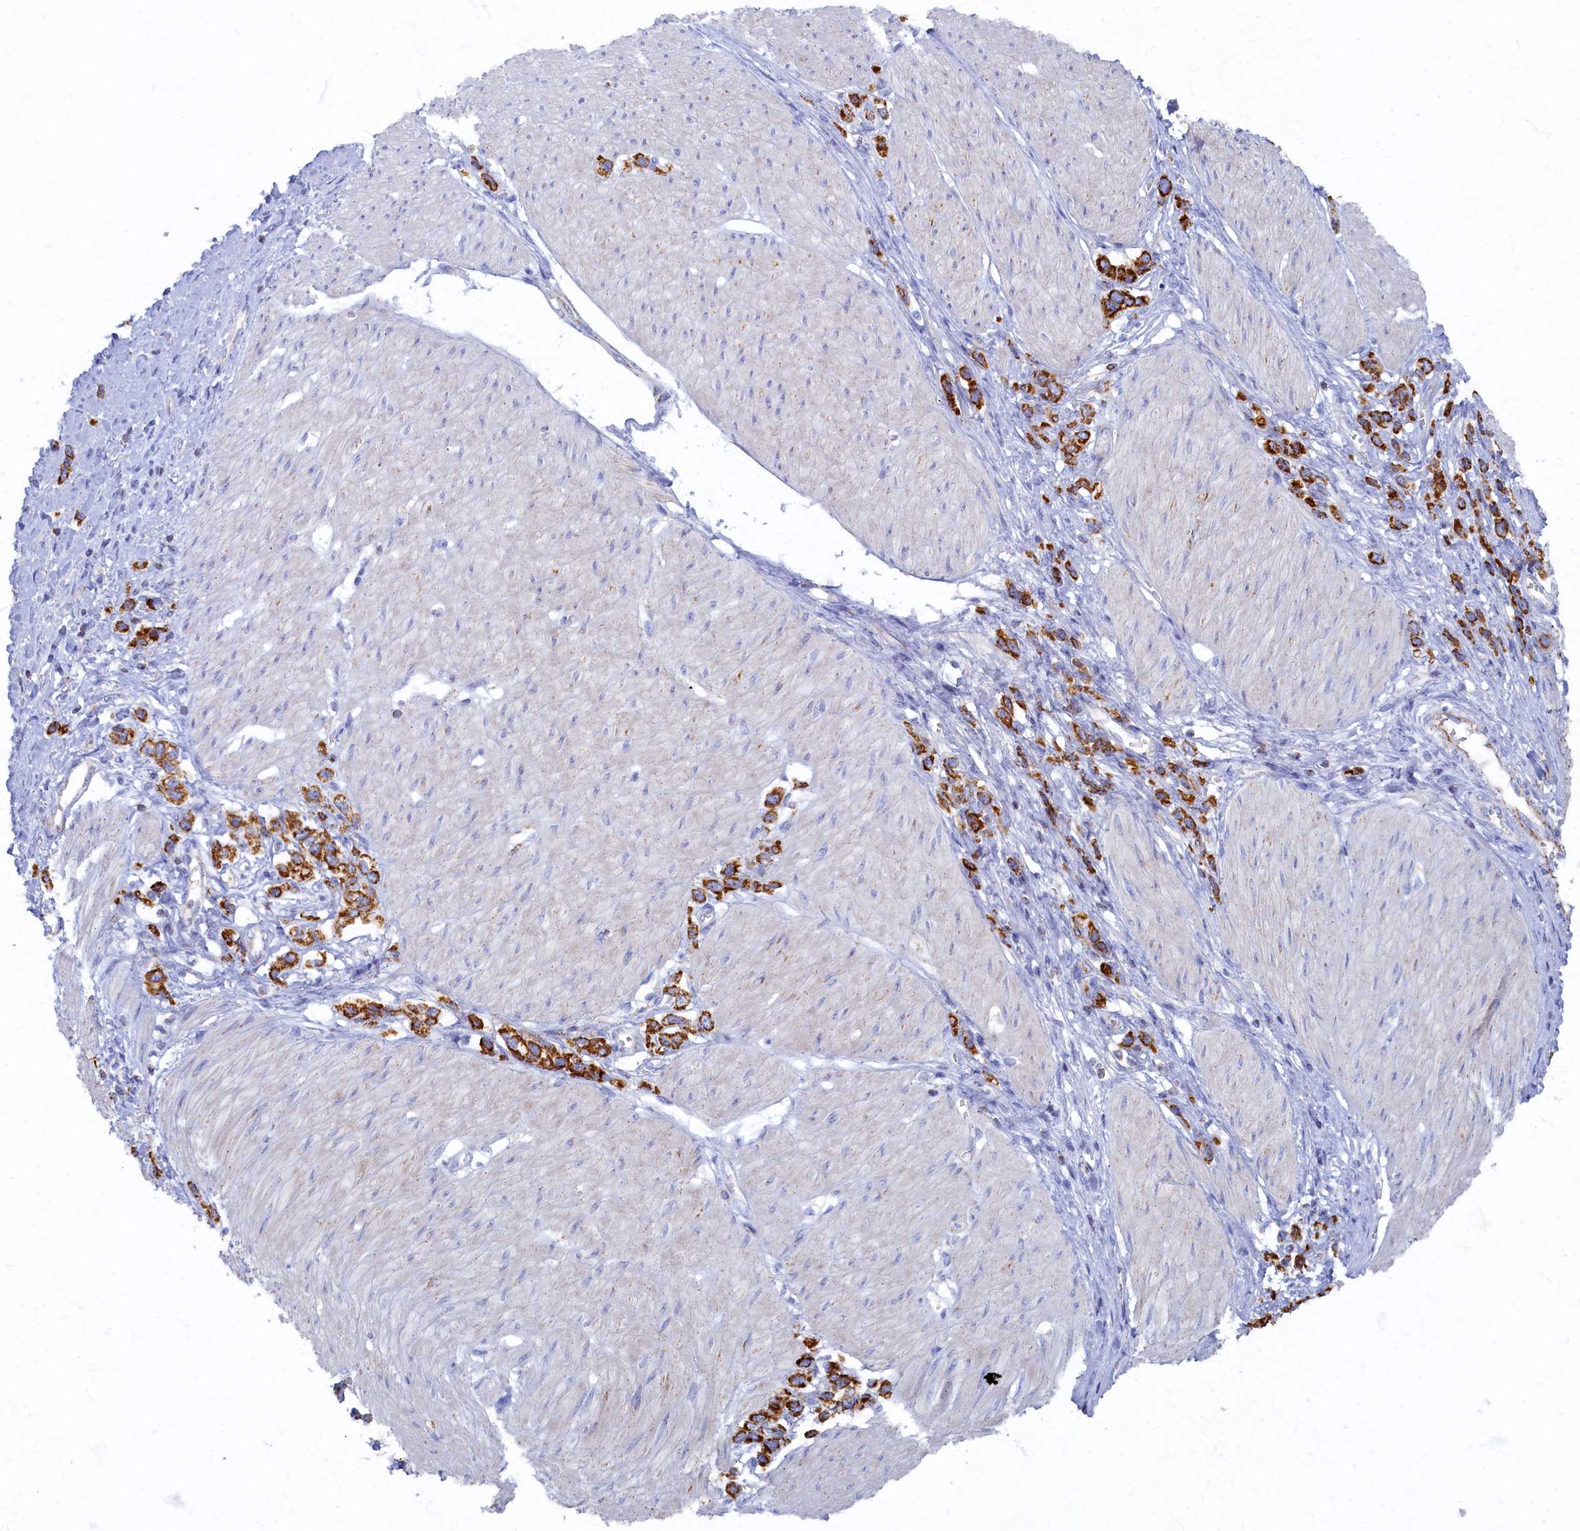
{"staining": {"intensity": "strong", "quantity": ">75%", "location": "cytoplasmic/membranous"}, "tissue": "stomach cancer", "cell_type": "Tumor cells", "image_type": "cancer", "snomed": [{"axis": "morphology", "description": "Normal tissue, NOS"}, {"axis": "morphology", "description": "Adenocarcinoma, NOS"}, {"axis": "topography", "description": "Stomach, upper"}, {"axis": "topography", "description": "Stomach"}], "caption": "This photomicrograph shows stomach cancer (adenocarcinoma) stained with immunohistochemistry to label a protein in brown. The cytoplasmic/membranous of tumor cells show strong positivity for the protein. Nuclei are counter-stained blue.", "gene": "OCIAD2", "patient": {"sex": "female", "age": 65}}